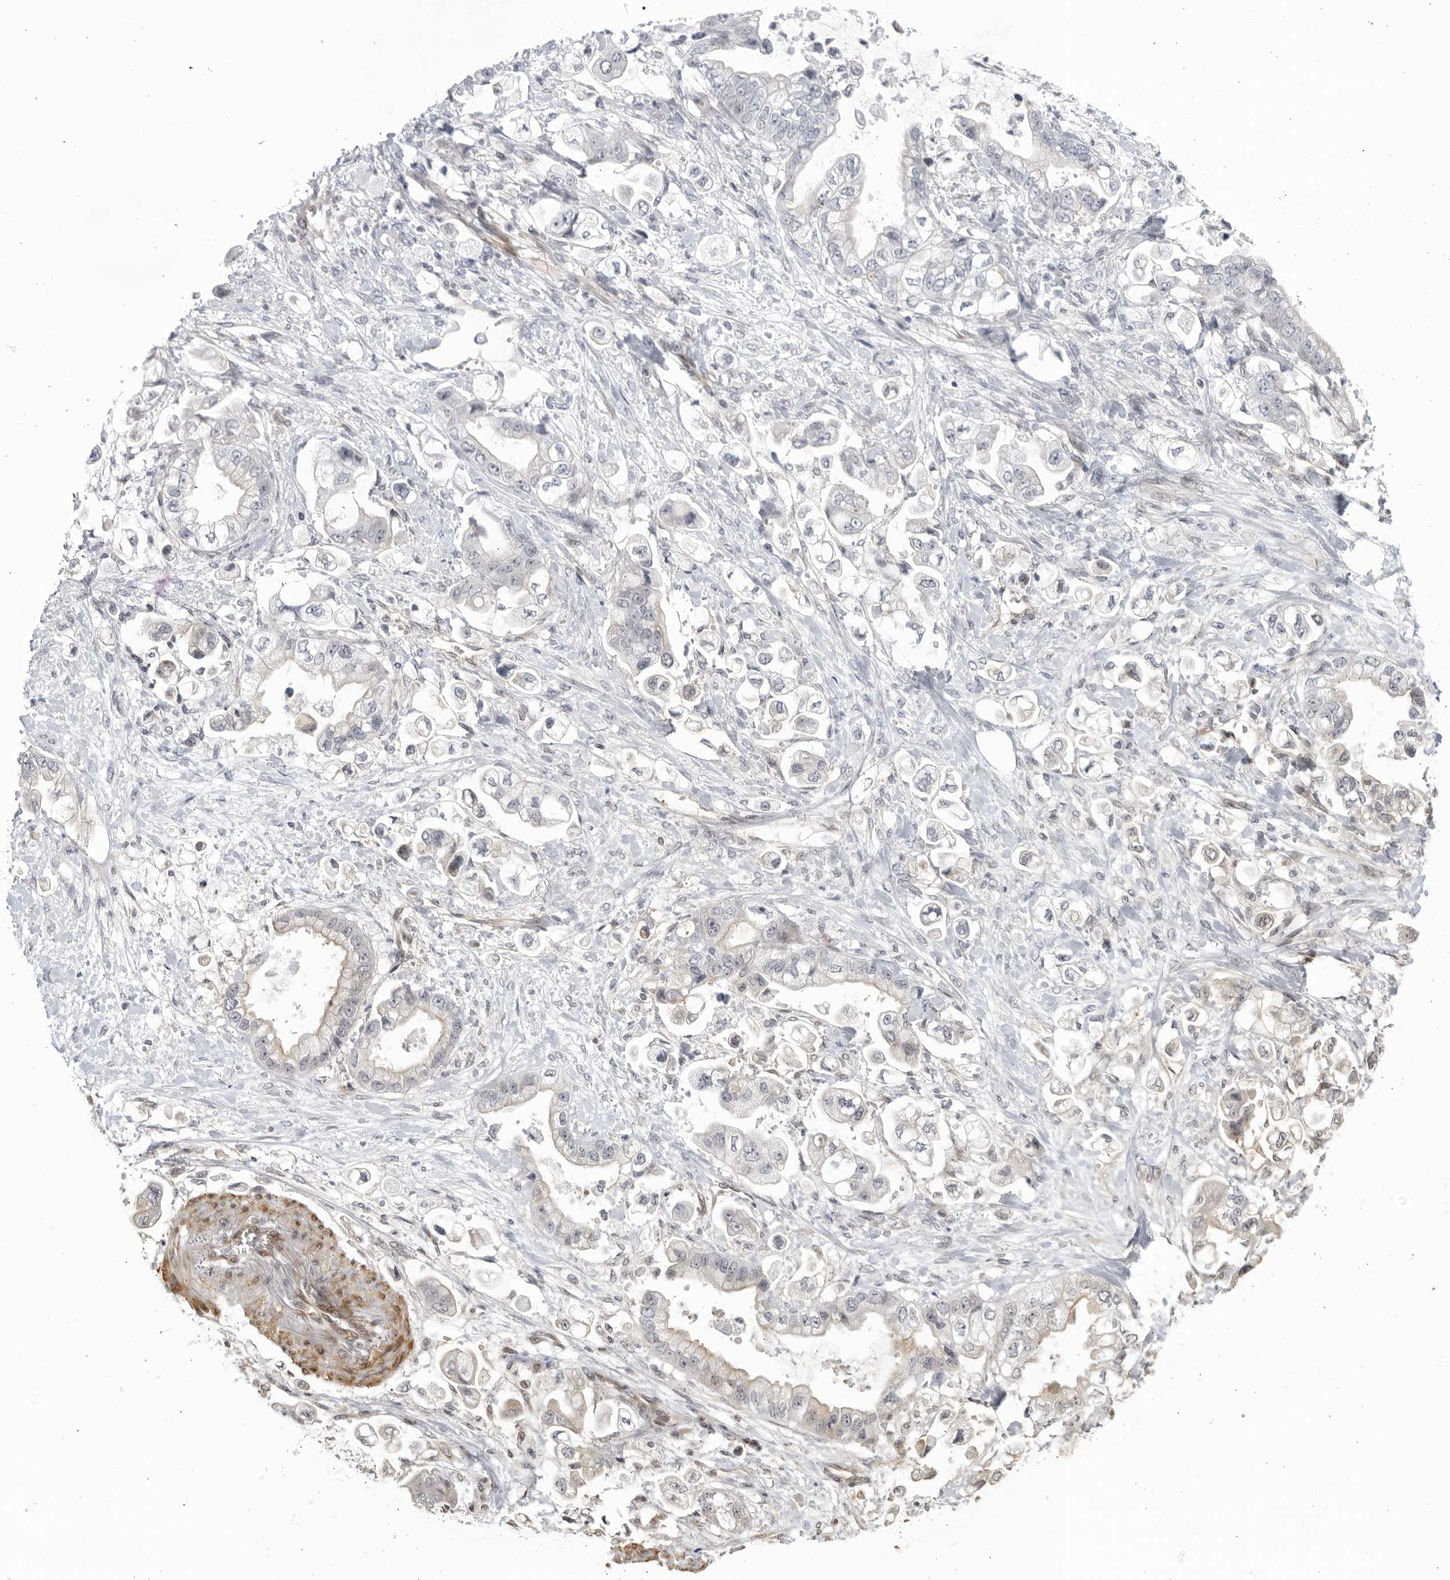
{"staining": {"intensity": "negative", "quantity": "none", "location": "none"}, "tissue": "stomach cancer", "cell_type": "Tumor cells", "image_type": "cancer", "snomed": [{"axis": "morphology", "description": "Adenocarcinoma, NOS"}, {"axis": "topography", "description": "Stomach"}], "caption": "This image is of adenocarcinoma (stomach) stained with immunohistochemistry to label a protein in brown with the nuclei are counter-stained blue. There is no positivity in tumor cells.", "gene": "CNBD1", "patient": {"sex": "male", "age": 62}}